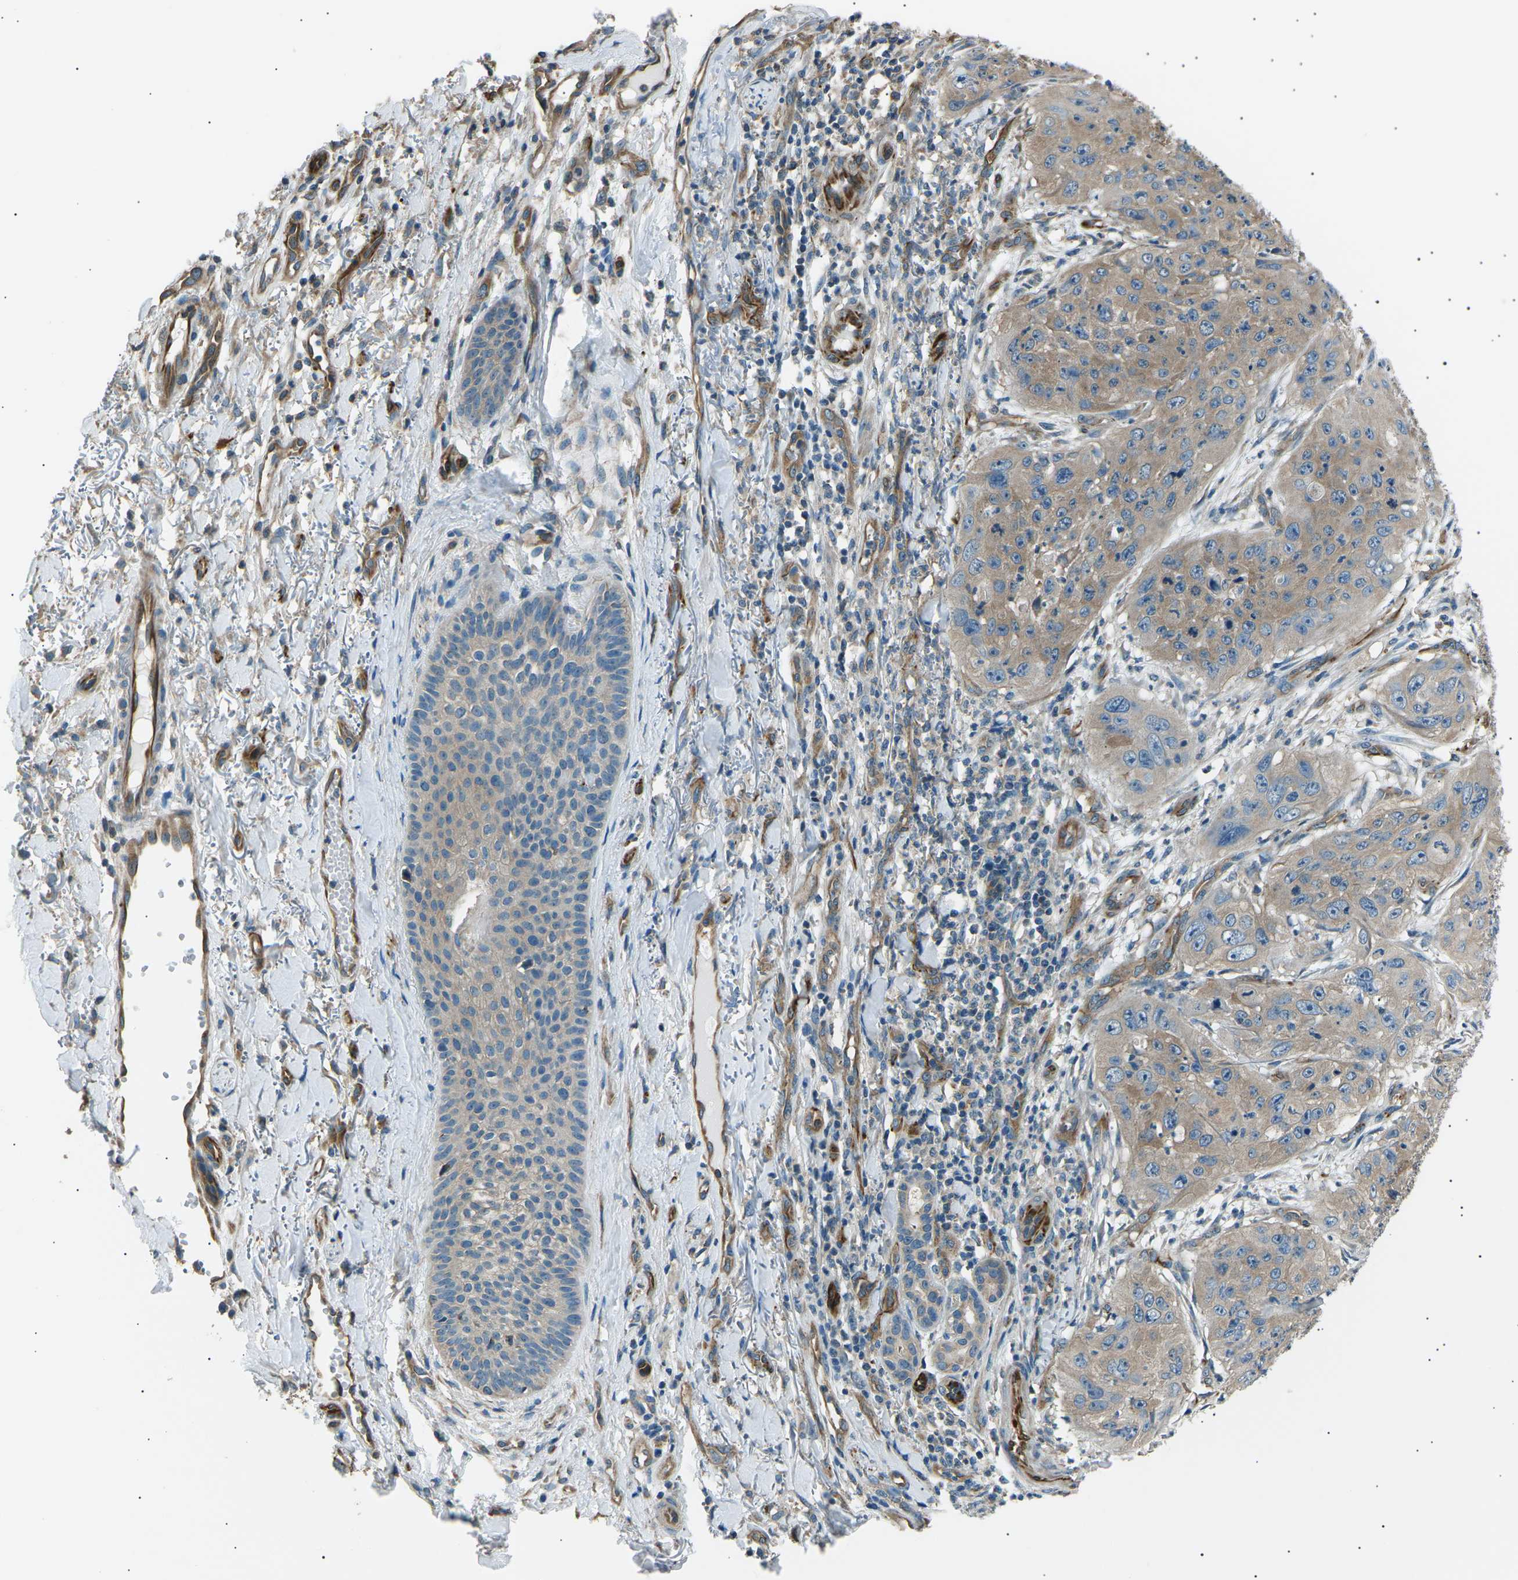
{"staining": {"intensity": "moderate", "quantity": ">75%", "location": "cytoplasmic/membranous"}, "tissue": "skin cancer", "cell_type": "Tumor cells", "image_type": "cancer", "snomed": [{"axis": "morphology", "description": "Squamous cell carcinoma, NOS"}, {"axis": "topography", "description": "Skin"}], "caption": "Immunohistochemical staining of skin cancer exhibits moderate cytoplasmic/membranous protein expression in about >75% of tumor cells.", "gene": "SLK", "patient": {"sex": "female", "age": 80}}